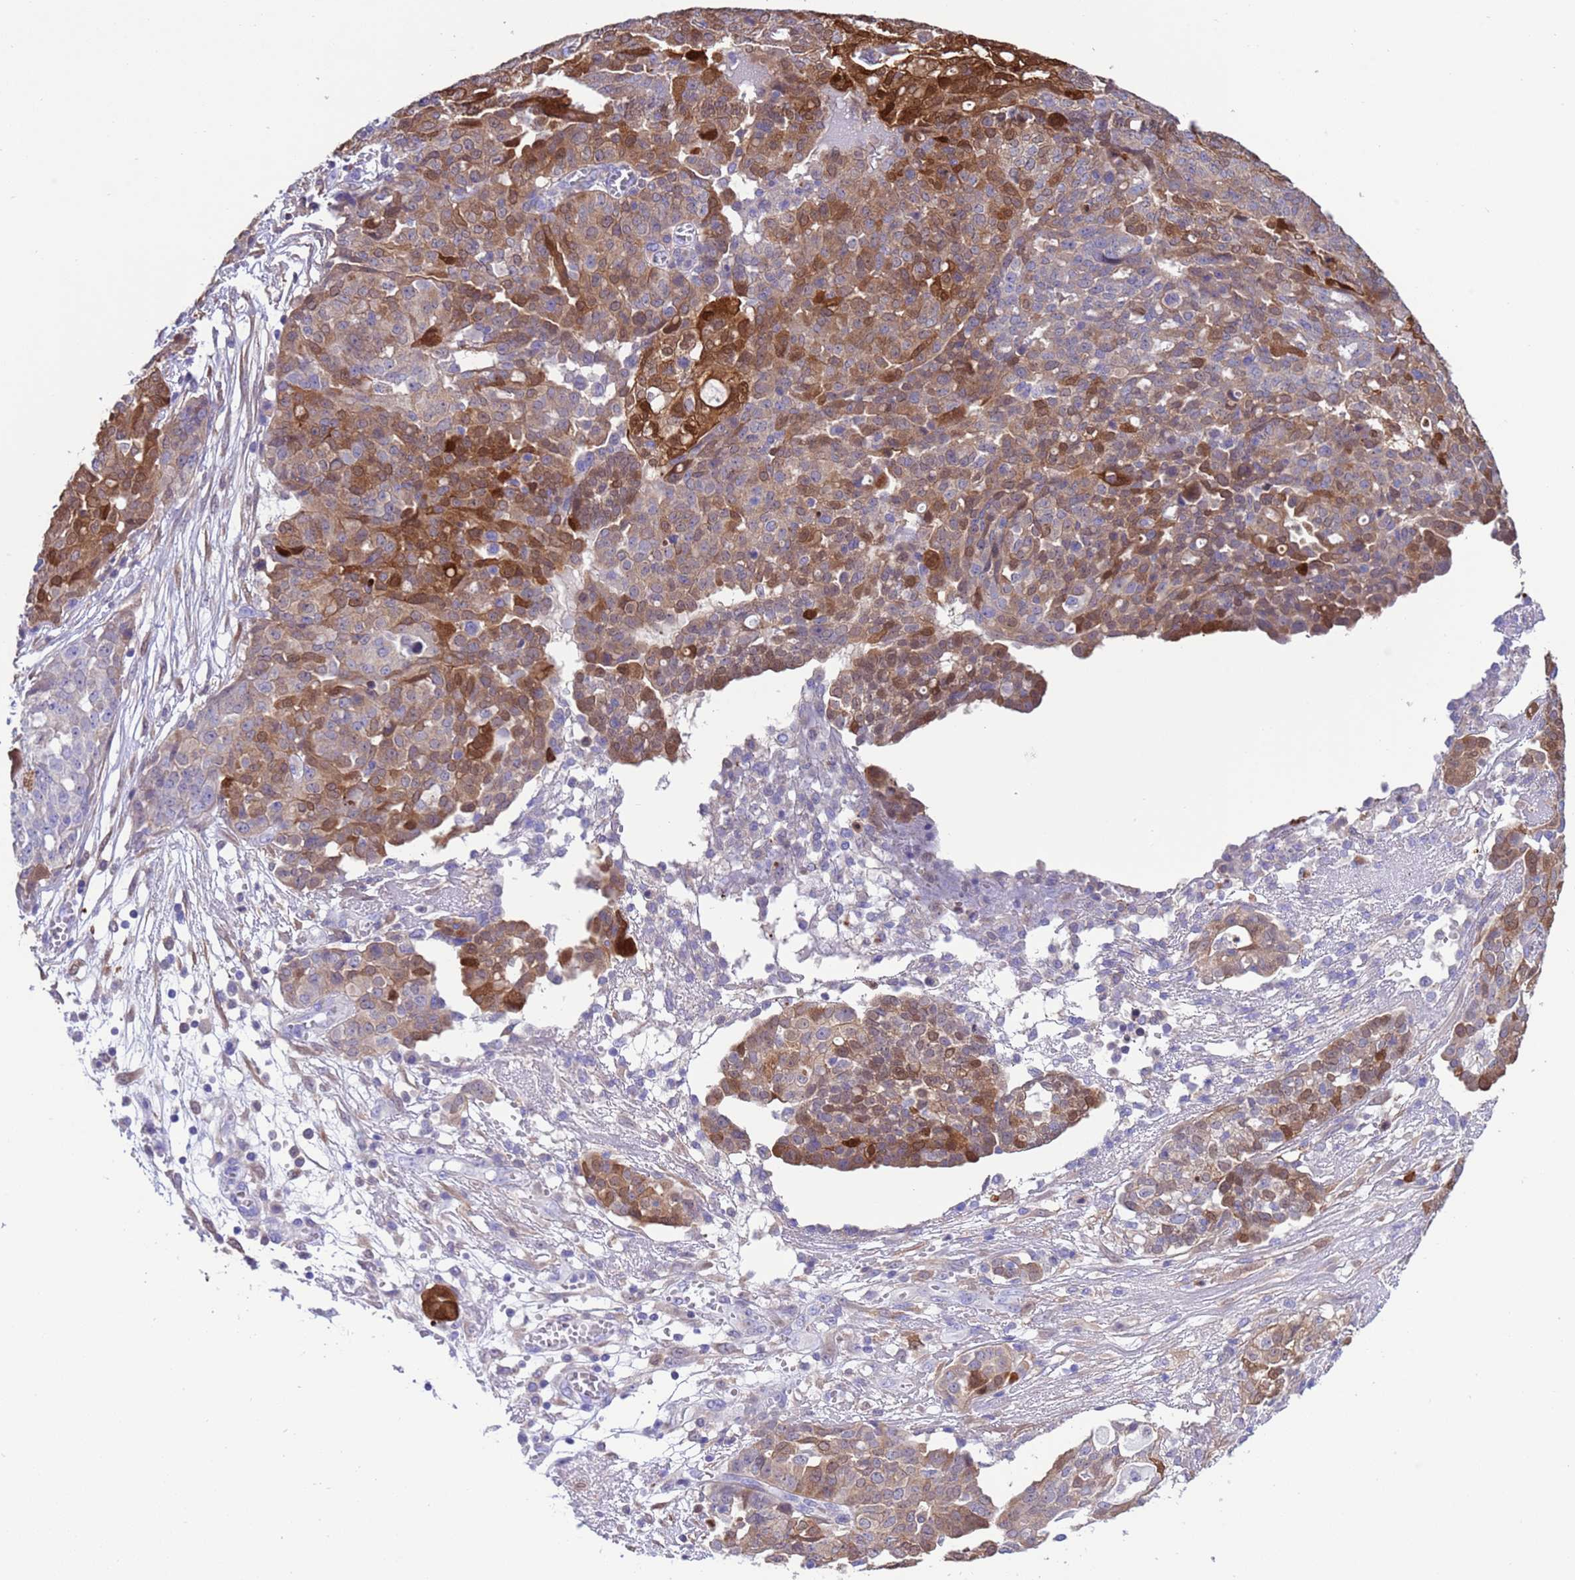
{"staining": {"intensity": "moderate", "quantity": ">75%", "location": "cytoplasmic/membranous,nuclear"}, "tissue": "ovarian cancer", "cell_type": "Tumor cells", "image_type": "cancer", "snomed": [{"axis": "morphology", "description": "Cystadenocarcinoma, serous, NOS"}, {"axis": "topography", "description": "Soft tissue"}, {"axis": "topography", "description": "Ovary"}], "caption": "An immunohistochemistry histopathology image of tumor tissue is shown. Protein staining in brown shows moderate cytoplasmic/membranous and nuclear positivity in serous cystadenocarcinoma (ovarian) within tumor cells.", "gene": "C6orf47", "patient": {"sex": "female", "age": 57}}